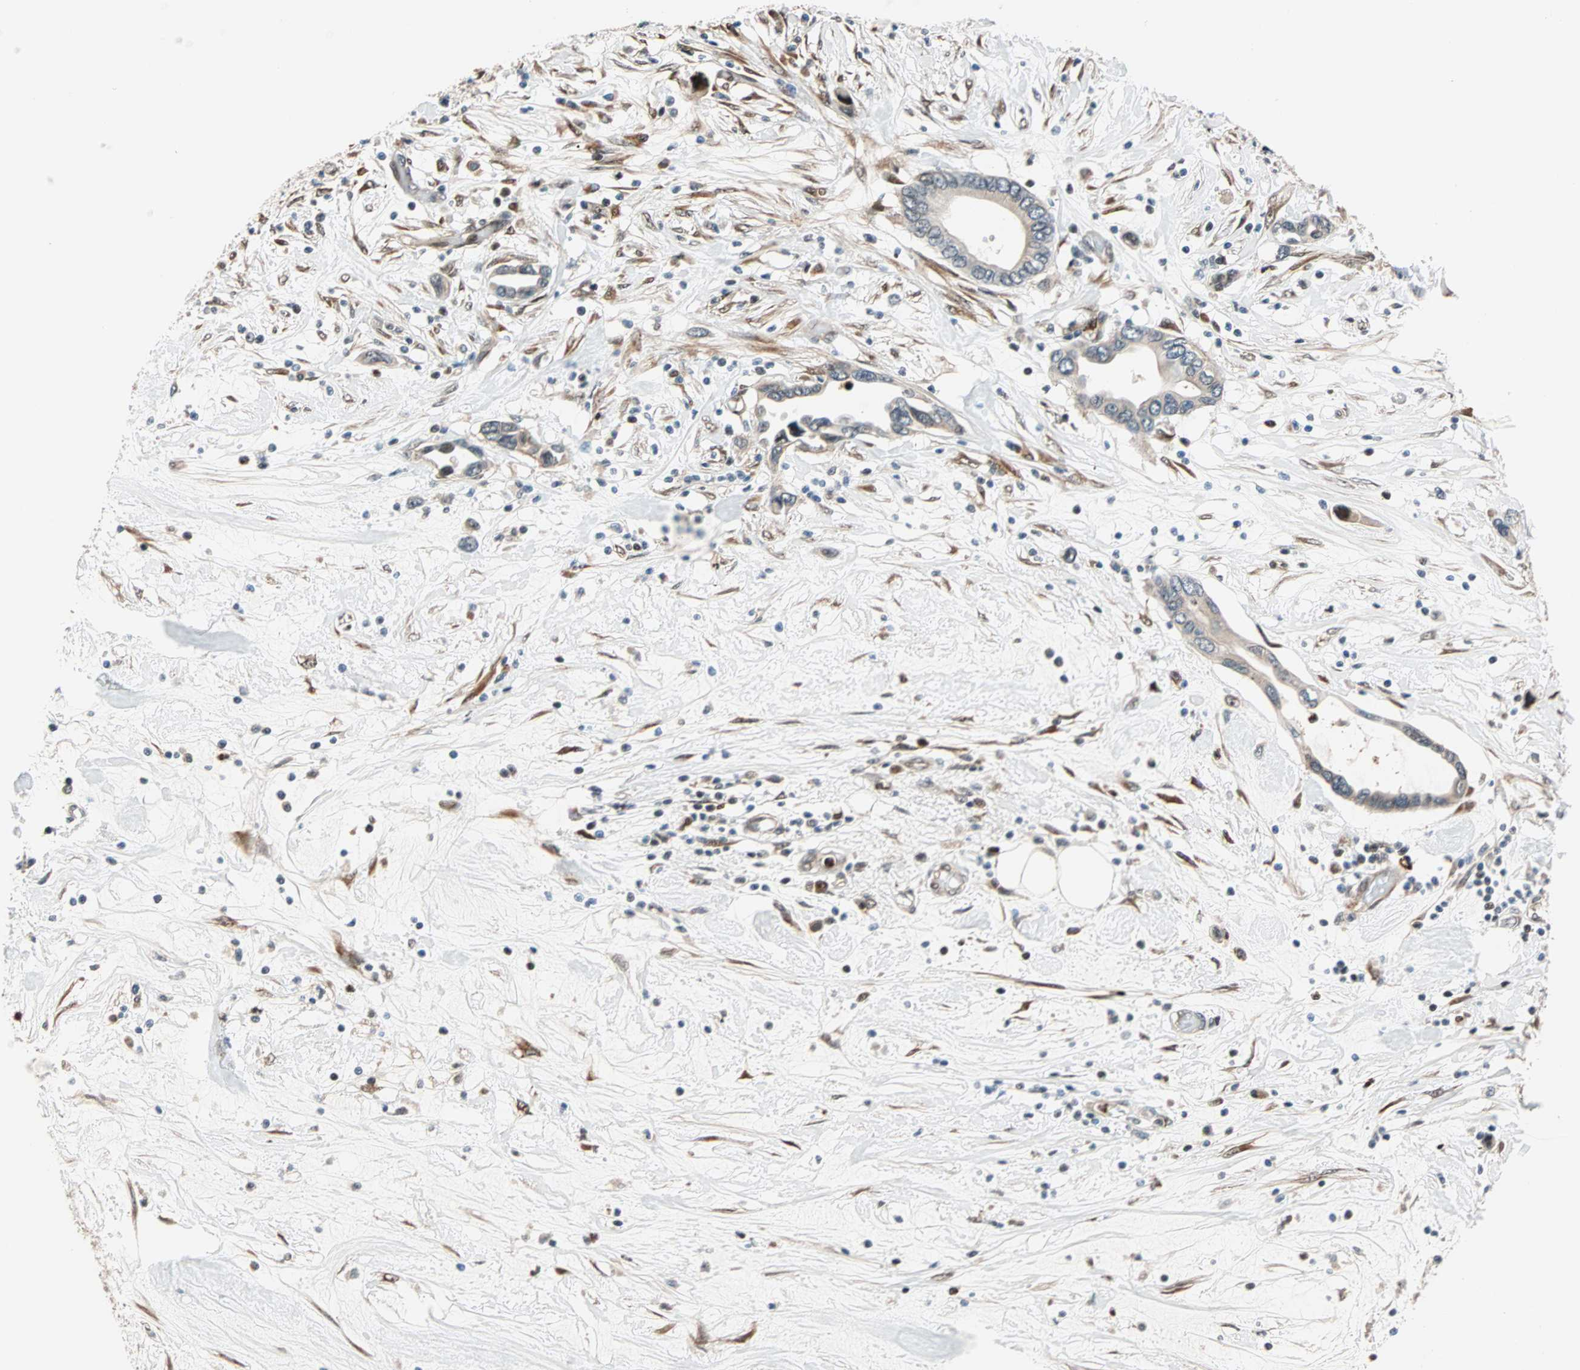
{"staining": {"intensity": "weak", "quantity": ">75%", "location": "cytoplasmic/membranous"}, "tissue": "pancreatic cancer", "cell_type": "Tumor cells", "image_type": "cancer", "snomed": [{"axis": "morphology", "description": "Adenocarcinoma, NOS"}, {"axis": "topography", "description": "Pancreas"}], "caption": "Immunohistochemistry (IHC) image of human pancreatic cancer (adenocarcinoma) stained for a protein (brown), which displays low levels of weak cytoplasmic/membranous staining in about >75% of tumor cells.", "gene": "HECW1", "patient": {"sex": "female", "age": 57}}